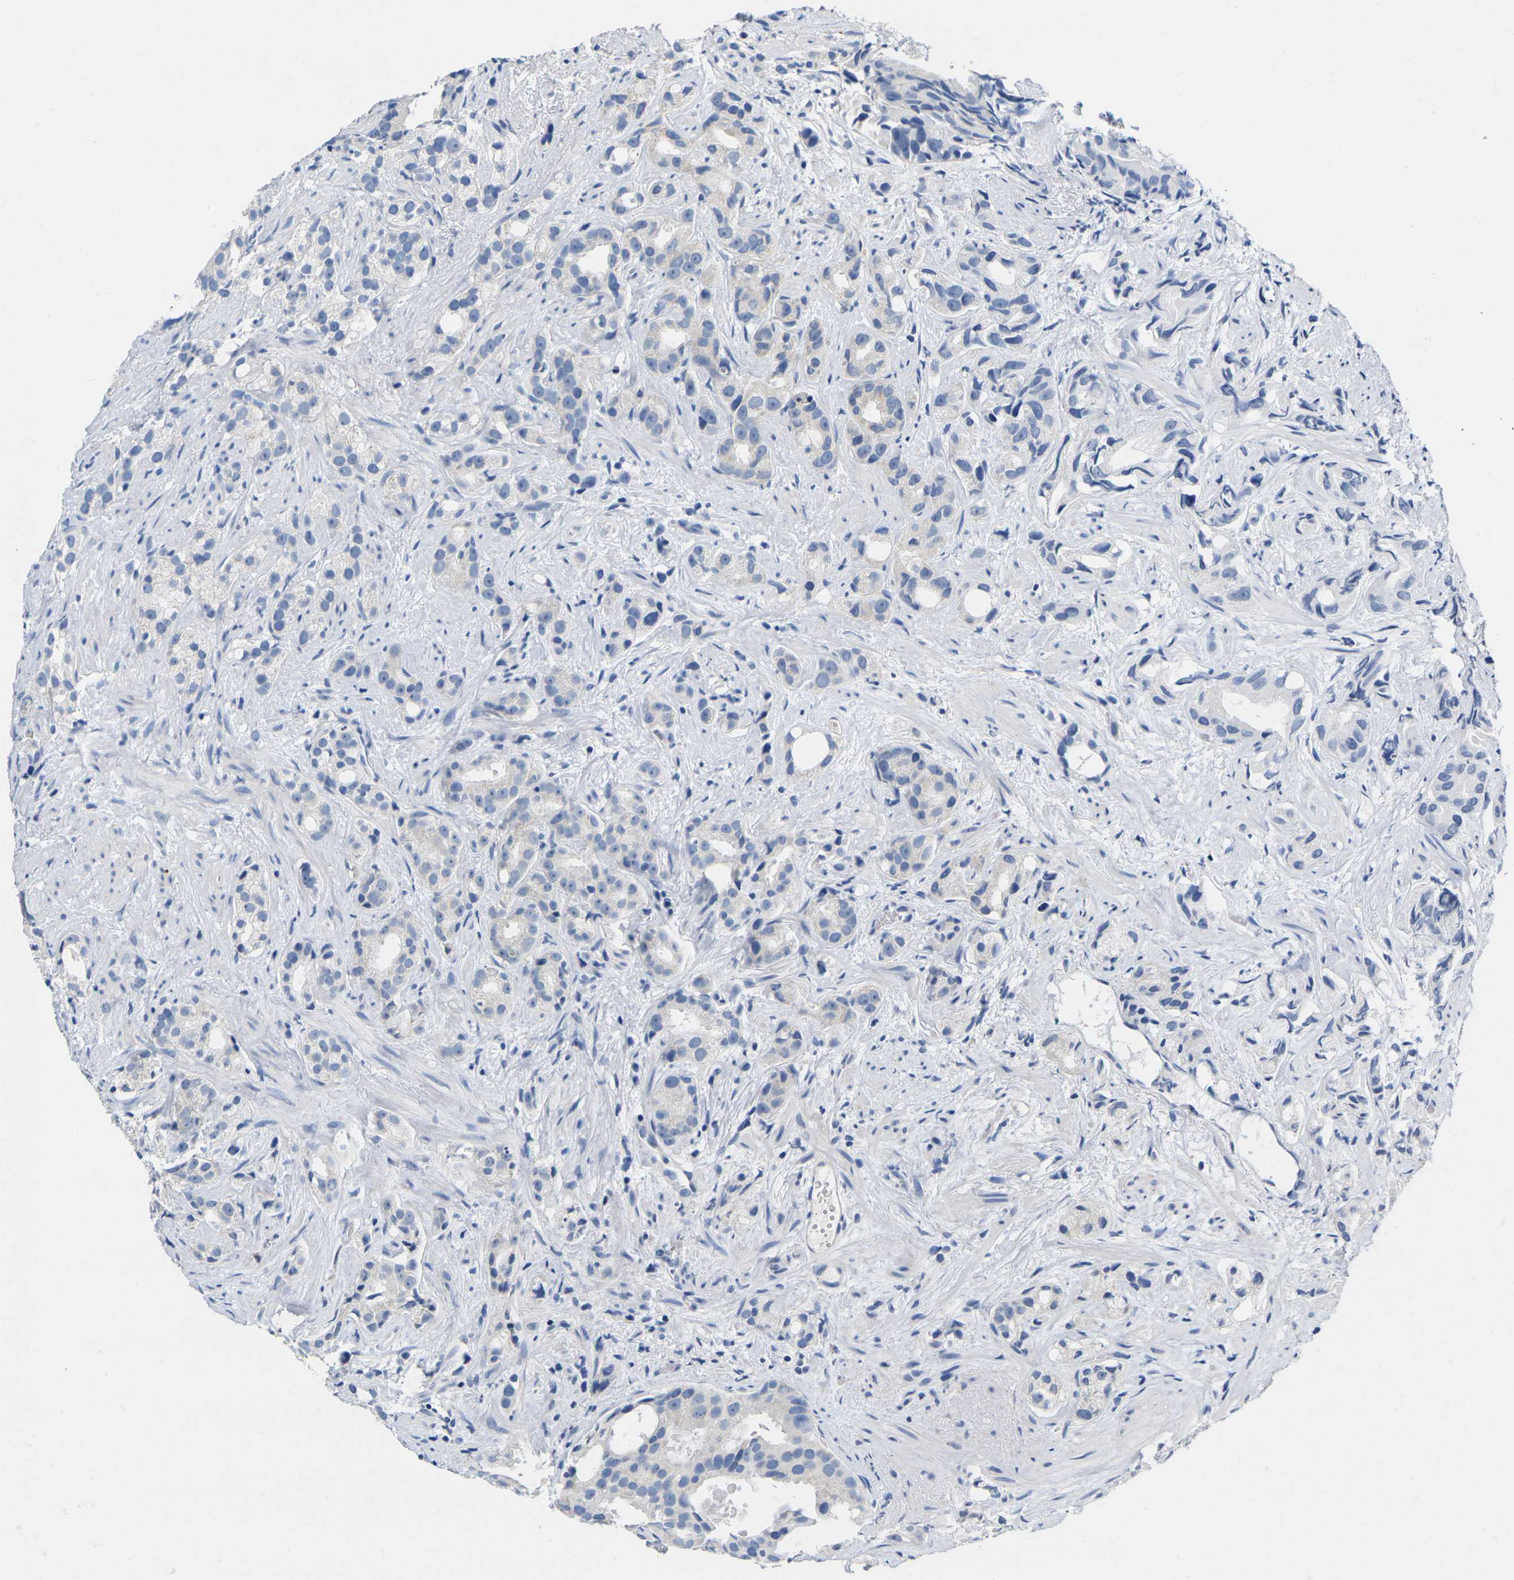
{"staining": {"intensity": "negative", "quantity": "none", "location": "none"}, "tissue": "prostate cancer", "cell_type": "Tumor cells", "image_type": "cancer", "snomed": [{"axis": "morphology", "description": "Adenocarcinoma, Low grade"}, {"axis": "topography", "description": "Prostate"}], "caption": "A micrograph of prostate cancer (adenocarcinoma (low-grade)) stained for a protein demonstrates no brown staining in tumor cells. (Stains: DAB (3,3'-diaminobenzidine) IHC with hematoxylin counter stain, Microscopy: brightfield microscopy at high magnification).", "gene": "NOCT", "patient": {"sex": "male", "age": 89}}